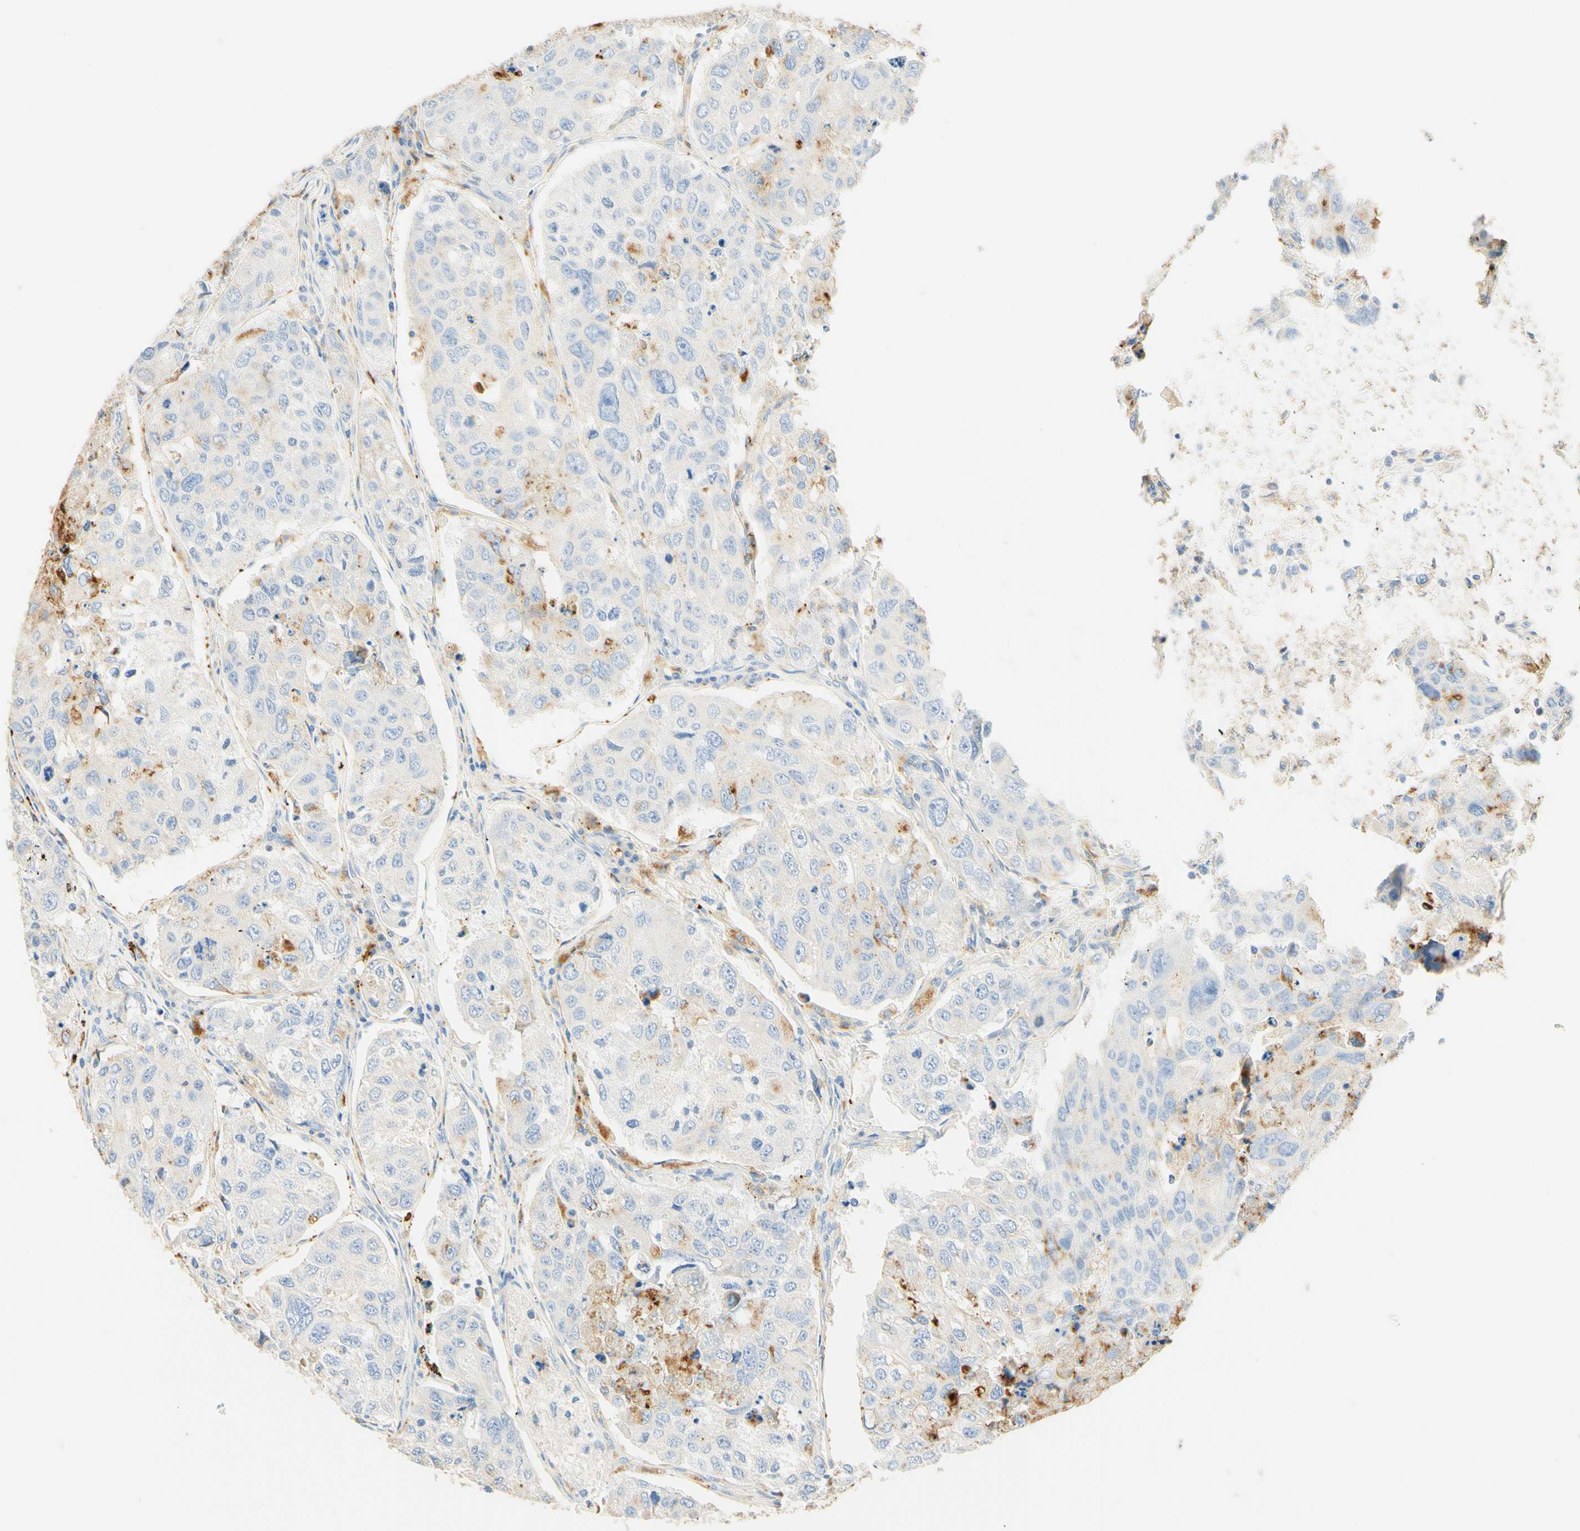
{"staining": {"intensity": "negative", "quantity": "none", "location": "none"}, "tissue": "urothelial cancer", "cell_type": "Tumor cells", "image_type": "cancer", "snomed": [{"axis": "morphology", "description": "Urothelial carcinoma, High grade"}, {"axis": "topography", "description": "Lymph node"}, {"axis": "topography", "description": "Urinary bladder"}], "caption": "High magnification brightfield microscopy of urothelial cancer stained with DAB (brown) and counterstained with hematoxylin (blue): tumor cells show no significant staining. (DAB immunohistochemistry (IHC) visualized using brightfield microscopy, high magnification).", "gene": "CD63", "patient": {"sex": "male", "age": 51}}